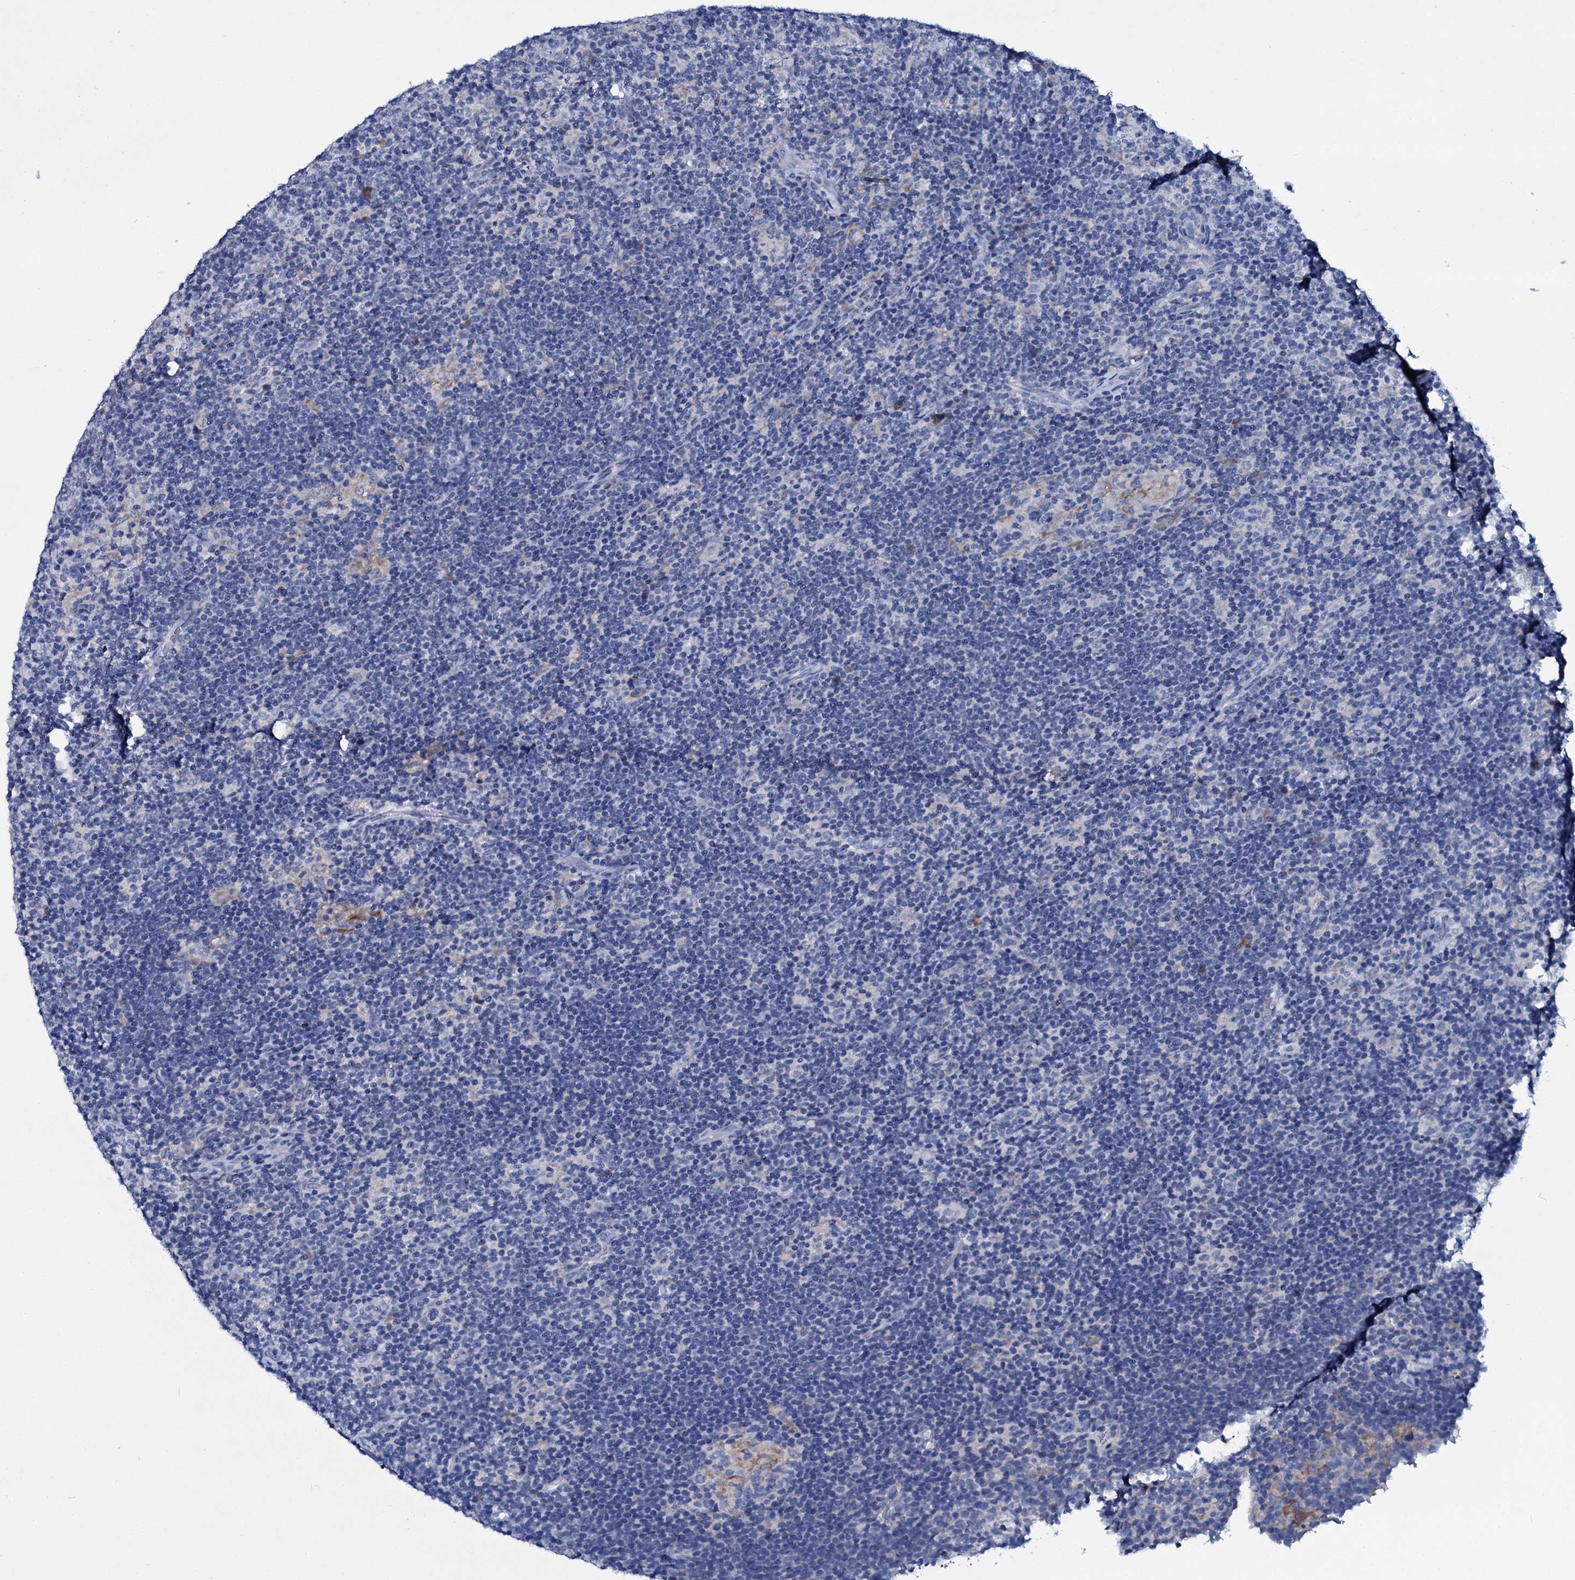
{"staining": {"intensity": "negative", "quantity": "none", "location": "none"}, "tissue": "lymphoma", "cell_type": "Tumor cells", "image_type": "cancer", "snomed": [{"axis": "morphology", "description": "Hodgkin's disease, NOS"}, {"axis": "topography", "description": "Lymph node"}], "caption": "Lymphoma was stained to show a protein in brown. There is no significant positivity in tumor cells.", "gene": "TPGS2", "patient": {"sex": "female", "age": 57}}